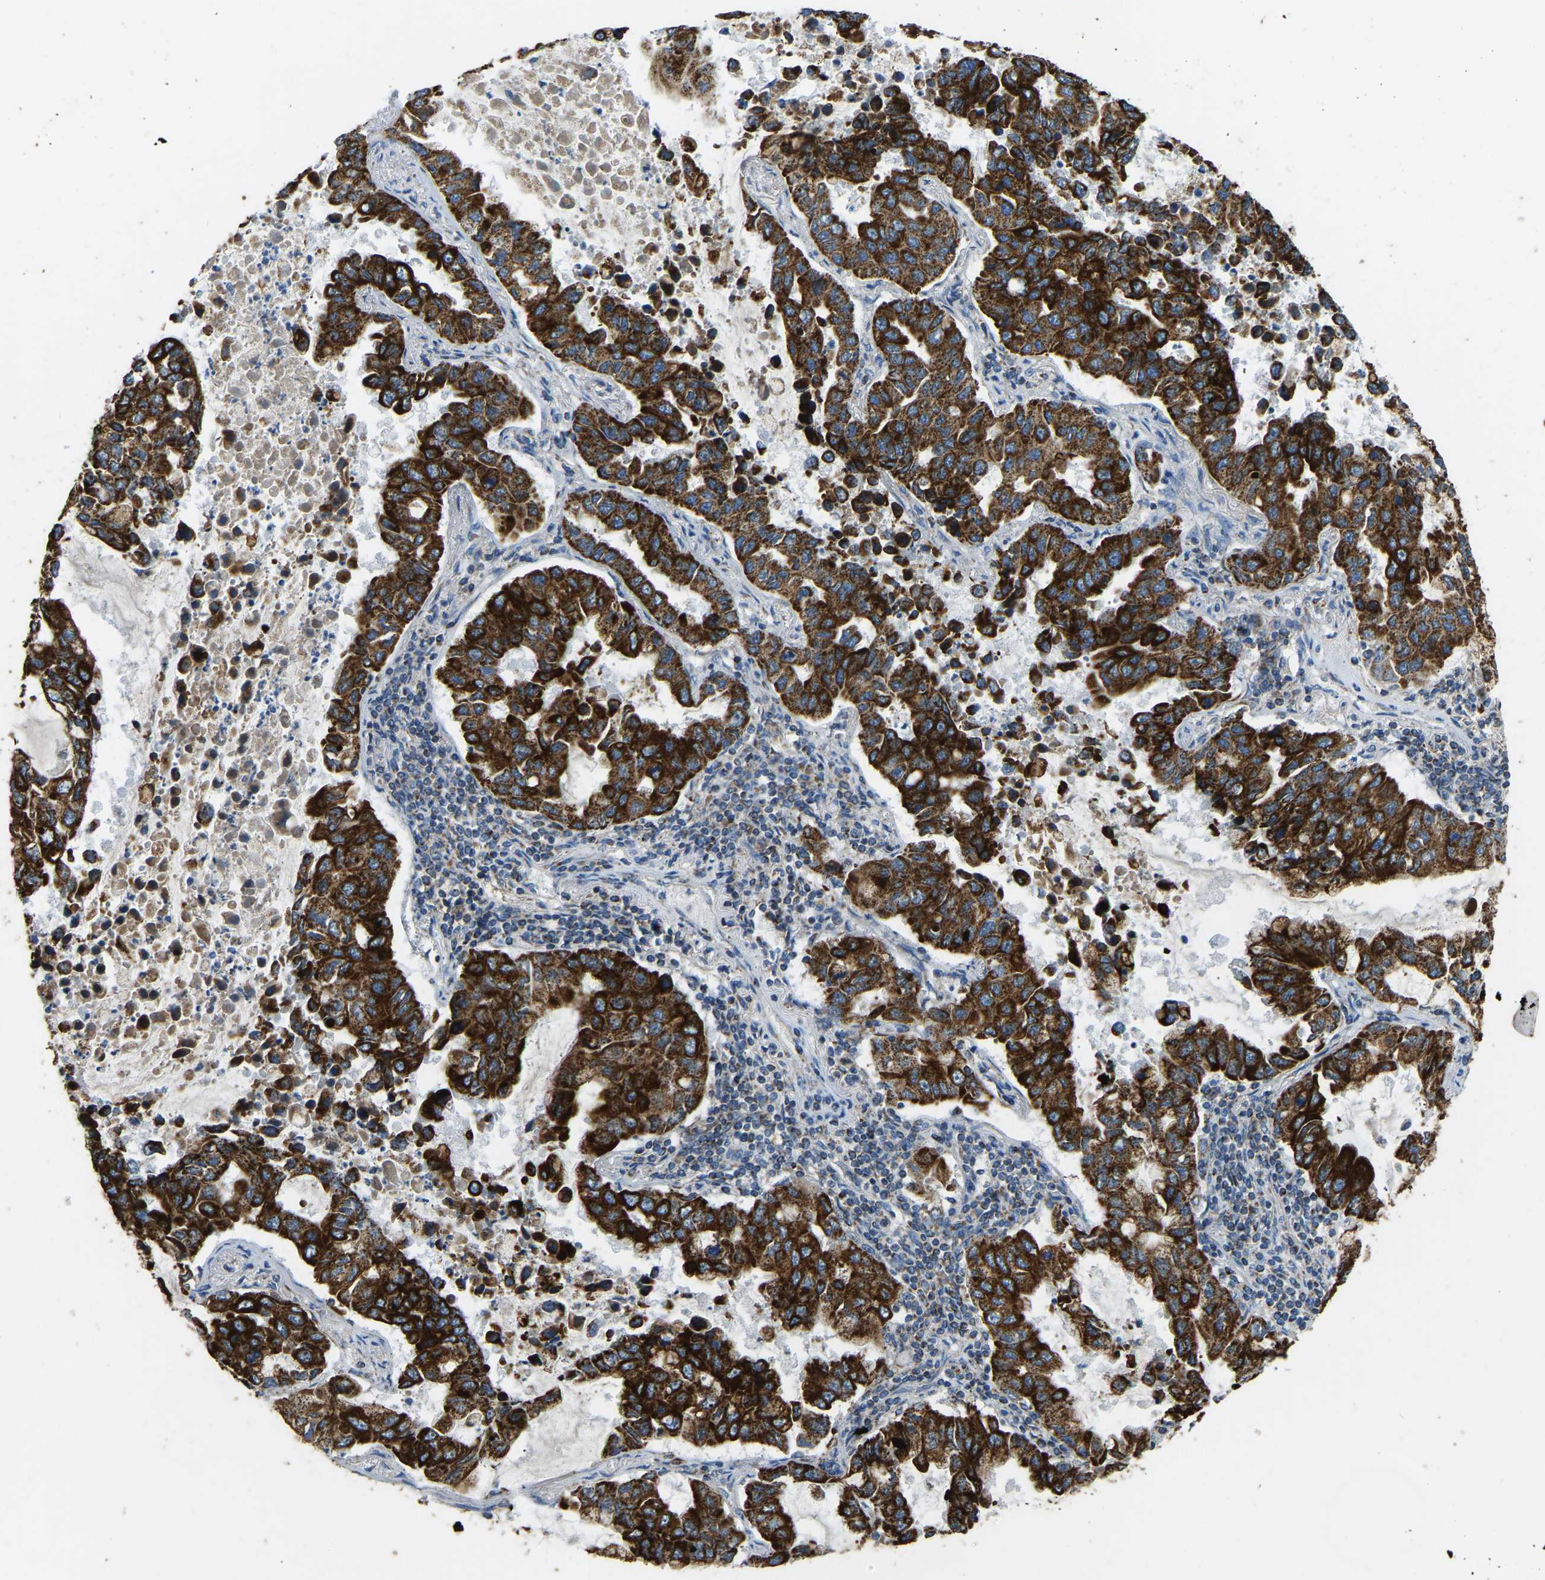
{"staining": {"intensity": "strong", "quantity": ">75%", "location": "cytoplasmic/membranous"}, "tissue": "lung cancer", "cell_type": "Tumor cells", "image_type": "cancer", "snomed": [{"axis": "morphology", "description": "Adenocarcinoma, NOS"}, {"axis": "topography", "description": "Lung"}], "caption": "Lung cancer stained for a protein shows strong cytoplasmic/membranous positivity in tumor cells.", "gene": "ZNF200", "patient": {"sex": "male", "age": 64}}